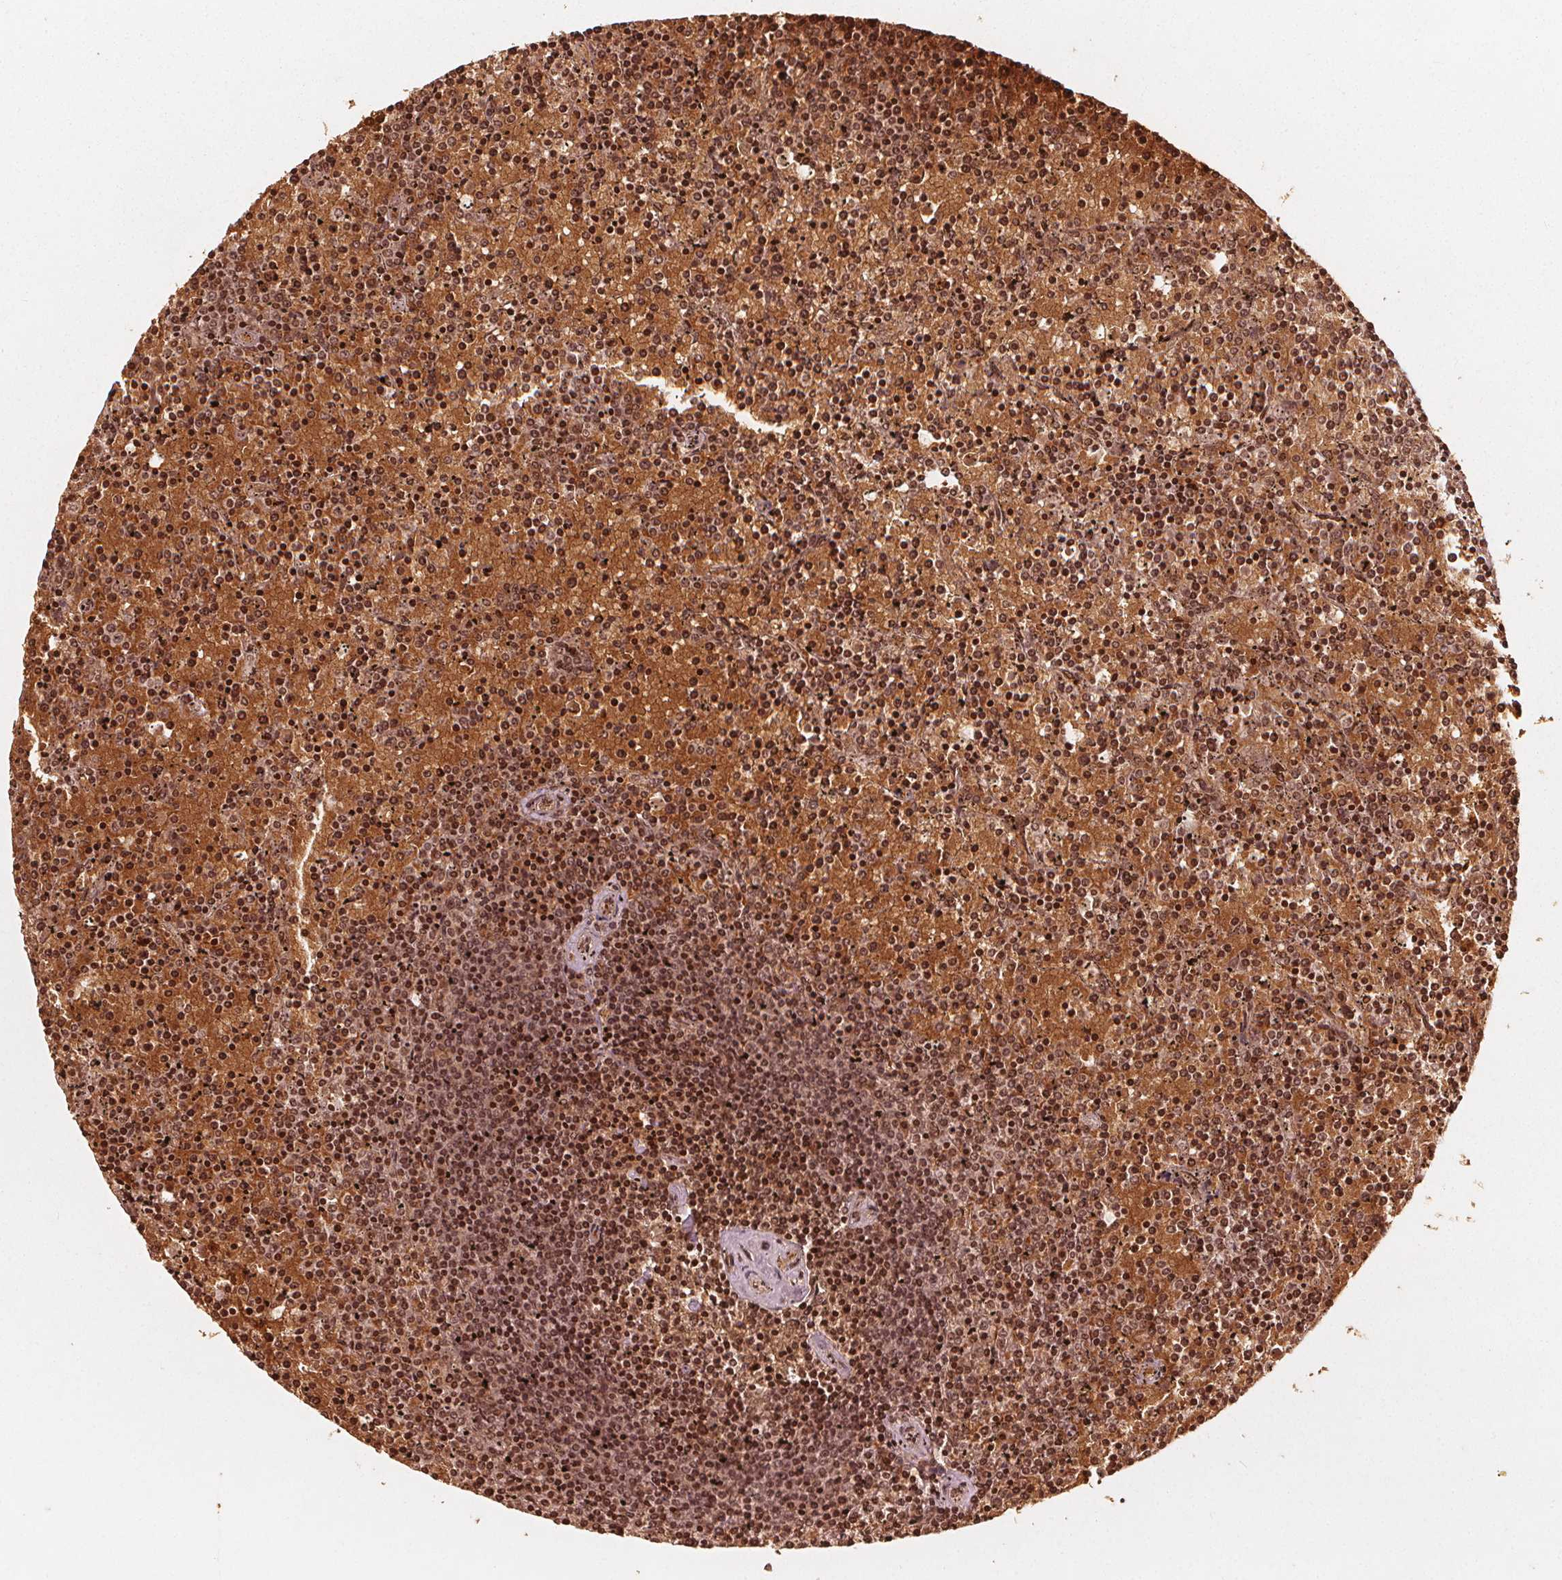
{"staining": {"intensity": "moderate", "quantity": ">75%", "location": "nuclear"}, "tissue": "lymphoma", "cell_type": "Tumor cells", "image_type": "cancer", "snomed": [{"axis": "morphology", "description": "Malignant lymphoma, non-Hodgkin's type, Low grade"}, {"axis": "topography", "description": "Spleen"}], "caption": "Lymphoma tissue shows moderate nuclear staining in approximately >75% of tumor cells", "gene": "H3C14", "patient": {"sex": "female", "age": 77}}